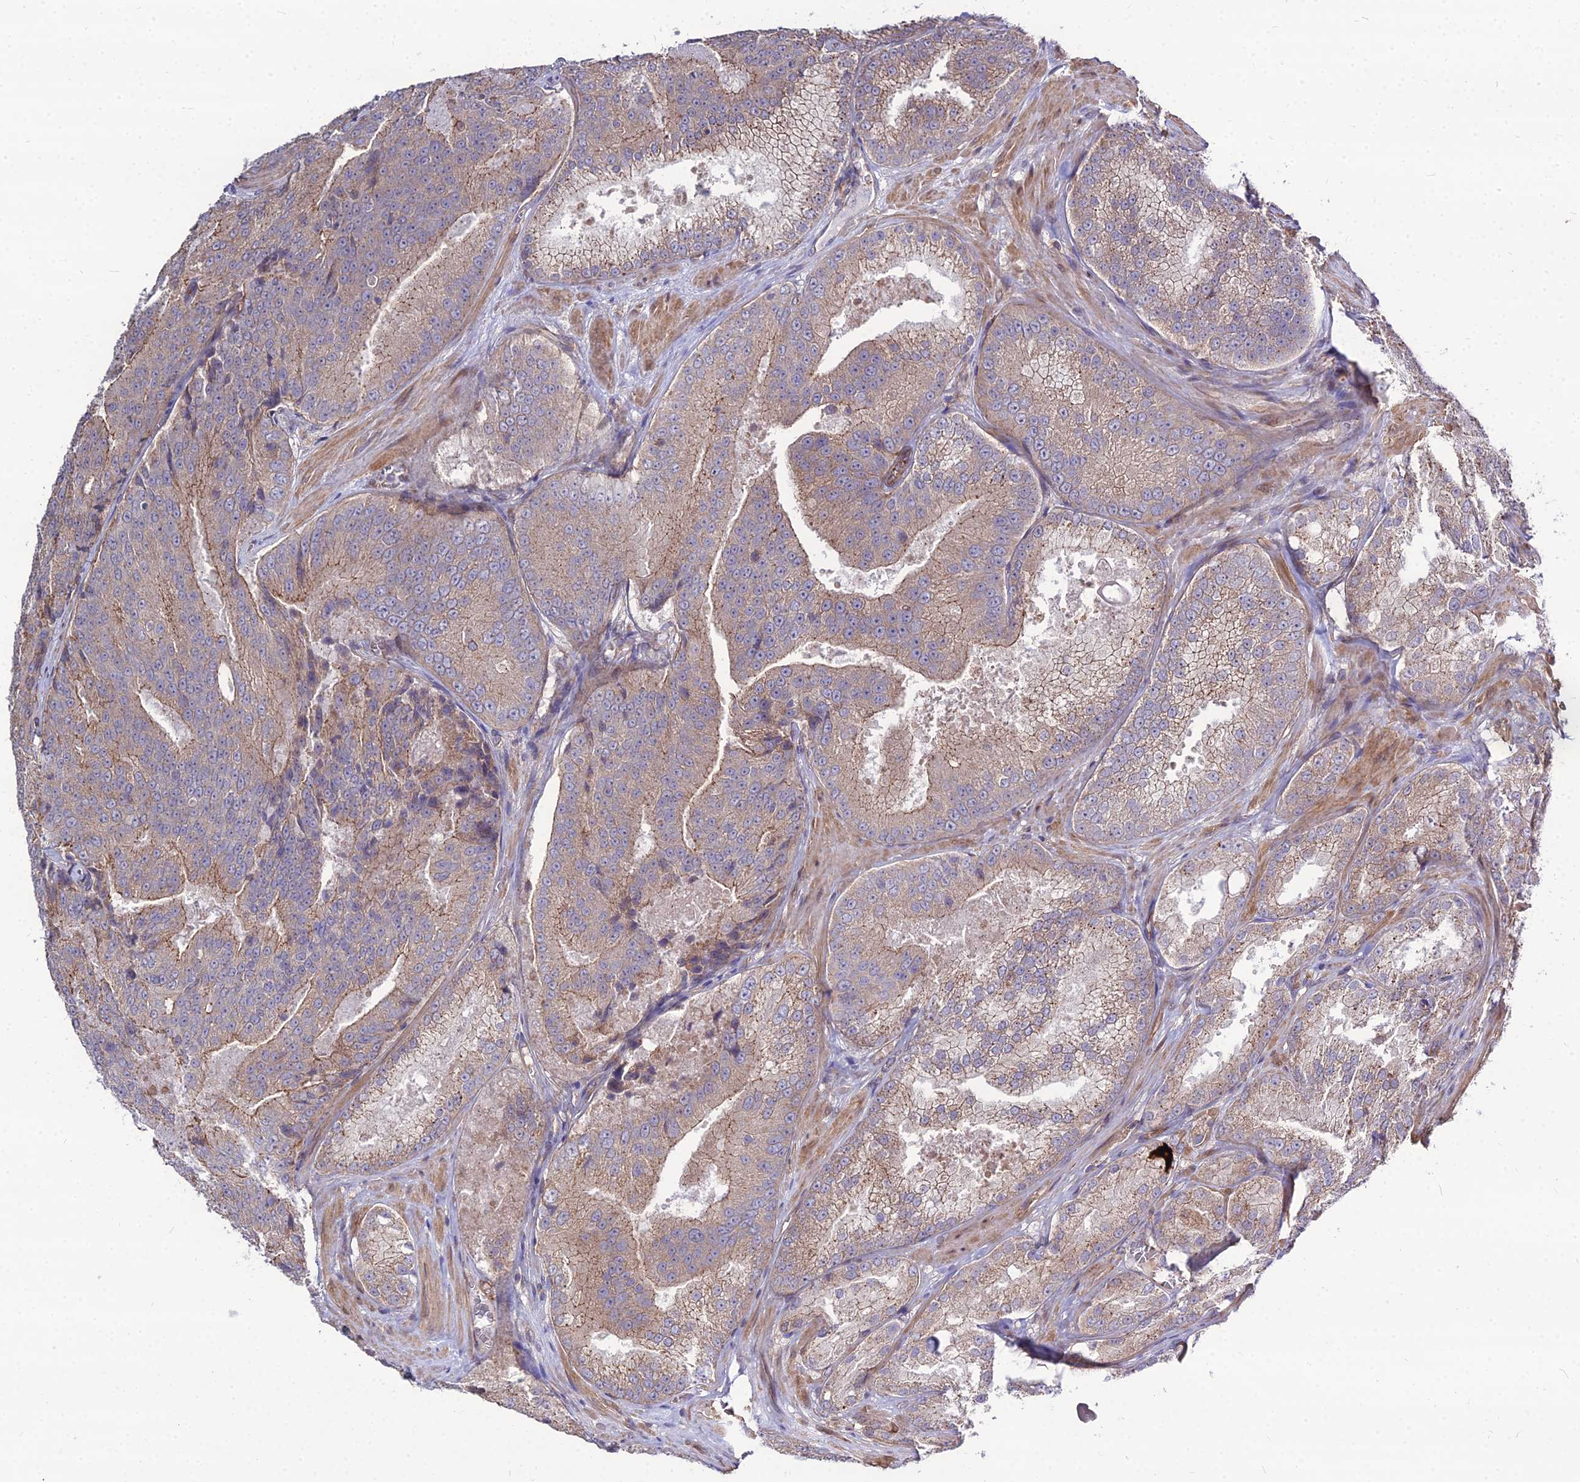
{"staining": {"intensity": "weak", "quantity": "25%-75%", "location": "cytoplasmic/membranous"}, "tissue": "prostate cancer", "cell_type": "Tumor cells", "image_type": "cancer", "snomed": [{"axis": "morphology", "description": "Adenocarcinoma, High grade"}, {"axis": "topography", "description": "Prostate"}], "caption": "Adenocarcinoma (high-grade) (prostate) stained for a protein (brown) displays weak cytoplasmic/membranous positive expression in about 25%-75% of tumor cells.", "gene": "TSPYL2", "patient": {"sex": "male", "age": 61}}